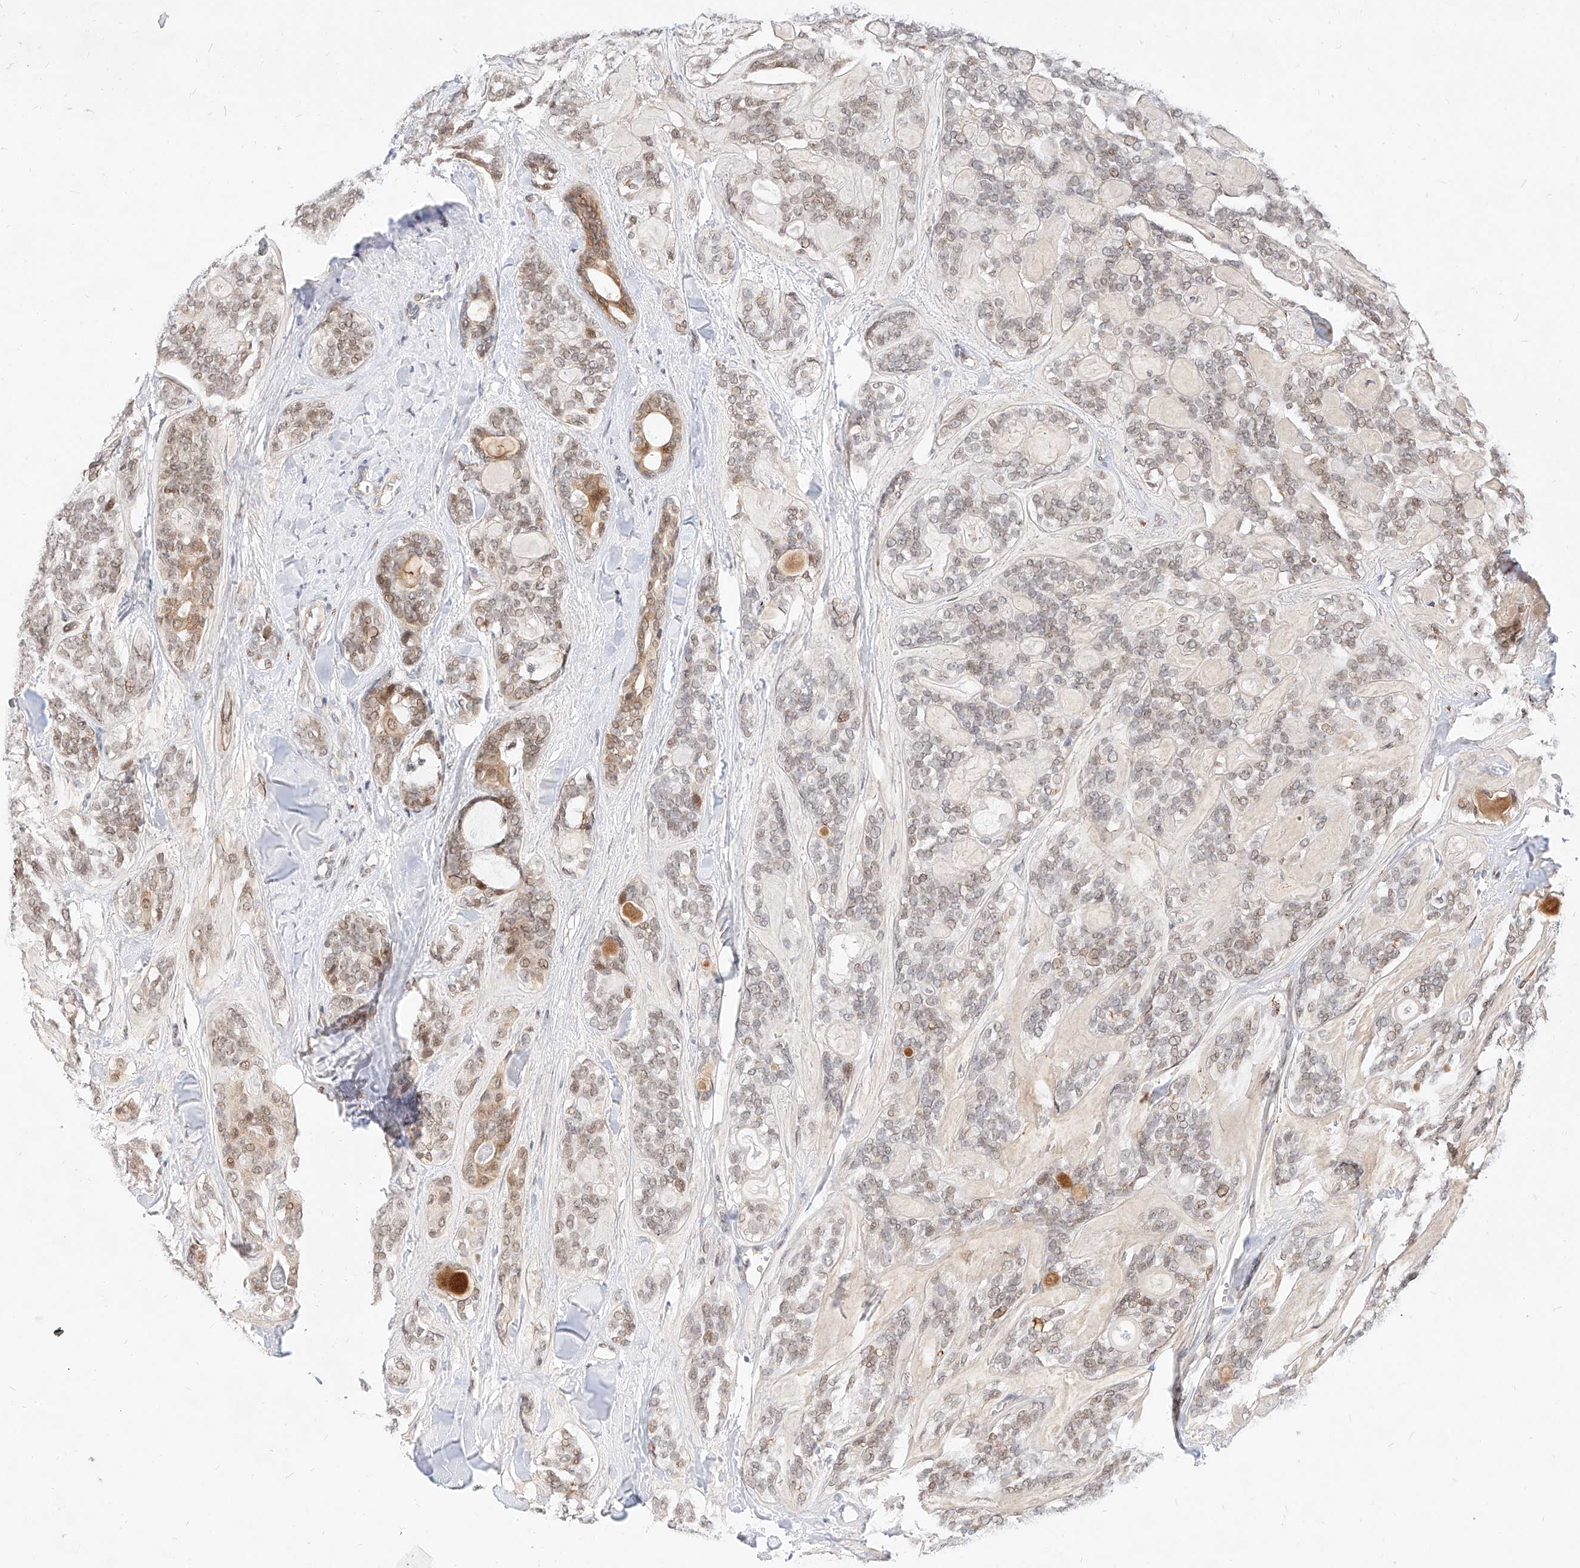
{"staining": {"intensity": "weak", "quantity": "25%-75%", "location": "nuclear"}, "tissue": "head and neck cancer", "cell_type": "Tumor cells", "image_type": "cancer", "snomed": [{"axis": "morphology", "description": "Adenocarcinoma, NOS"}, {"axis": "topography", "description": "Head-Neck"}], "caption": "Head and neck cancer (adenocarcinoma) was stained to show a protein in brown. There is low levels of weak nuclear positivity in approximately 25%-75% of tumor cells.", "gene": "CBX8", "patient": {"sex": "male", "age": 66}}